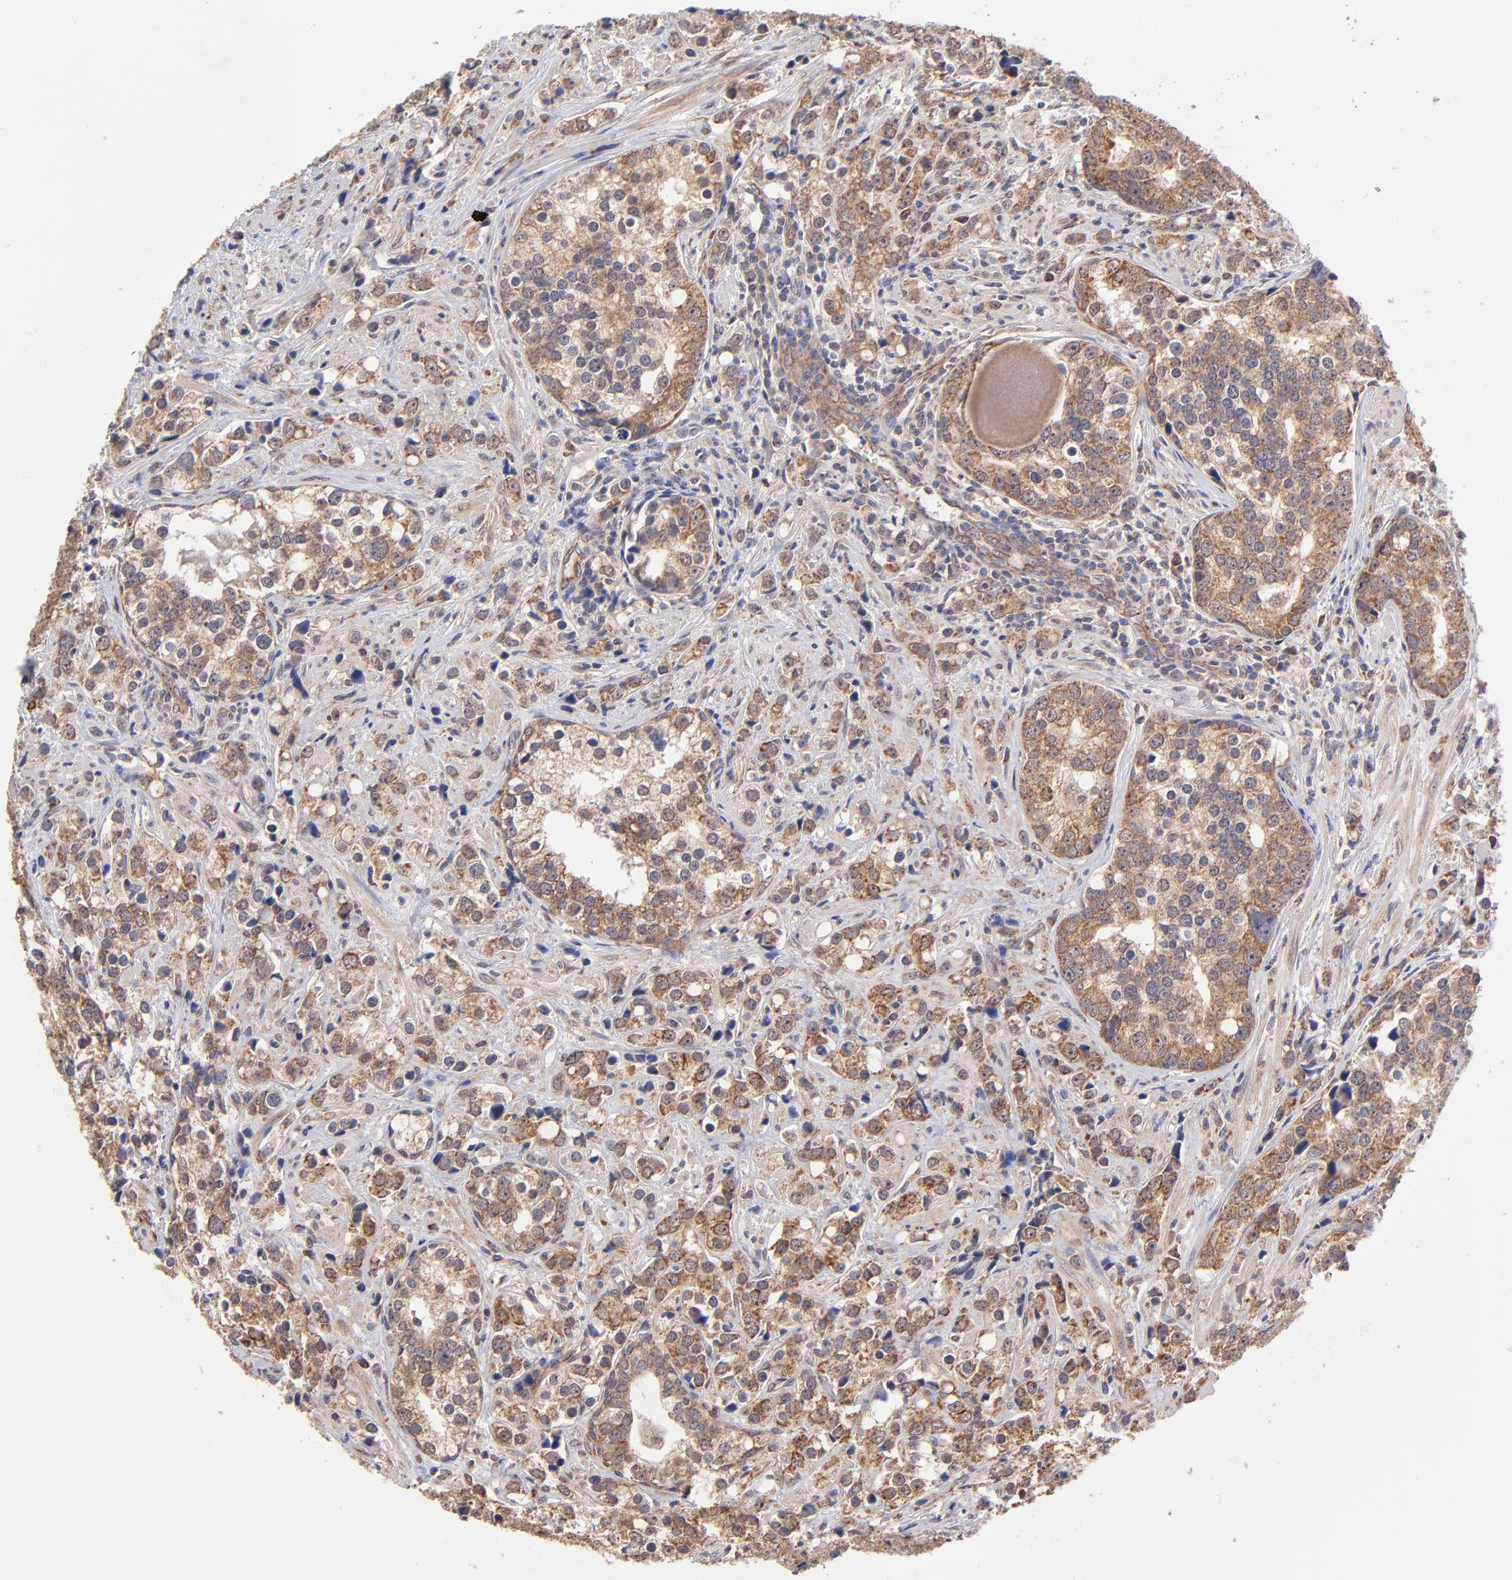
{"staining": {"intensity": "strong", "quantity": ">75%", "location": "cytoplasmic/membranous"}, "tissue": "prostate cancer", "cell_type": "Tumor cells", "image_type": "cancer", "snomed": [{"axis": "morphology", "description": "Adenocarcinoma, High grade"}, {"axis": "topography", "description": "Prostate"}], "caption": "Immunohistochemical staining of prostate adenocarcinoma (high-grade) demonstrates high levels of strong cytoplasmic/membranous protein expression in approximately >75% of tumor cells. (DAB IHC with brightfield microscopy, high magnification).", "gene": "UBE2H", "patient": {"sex": "male", "age": 71}}